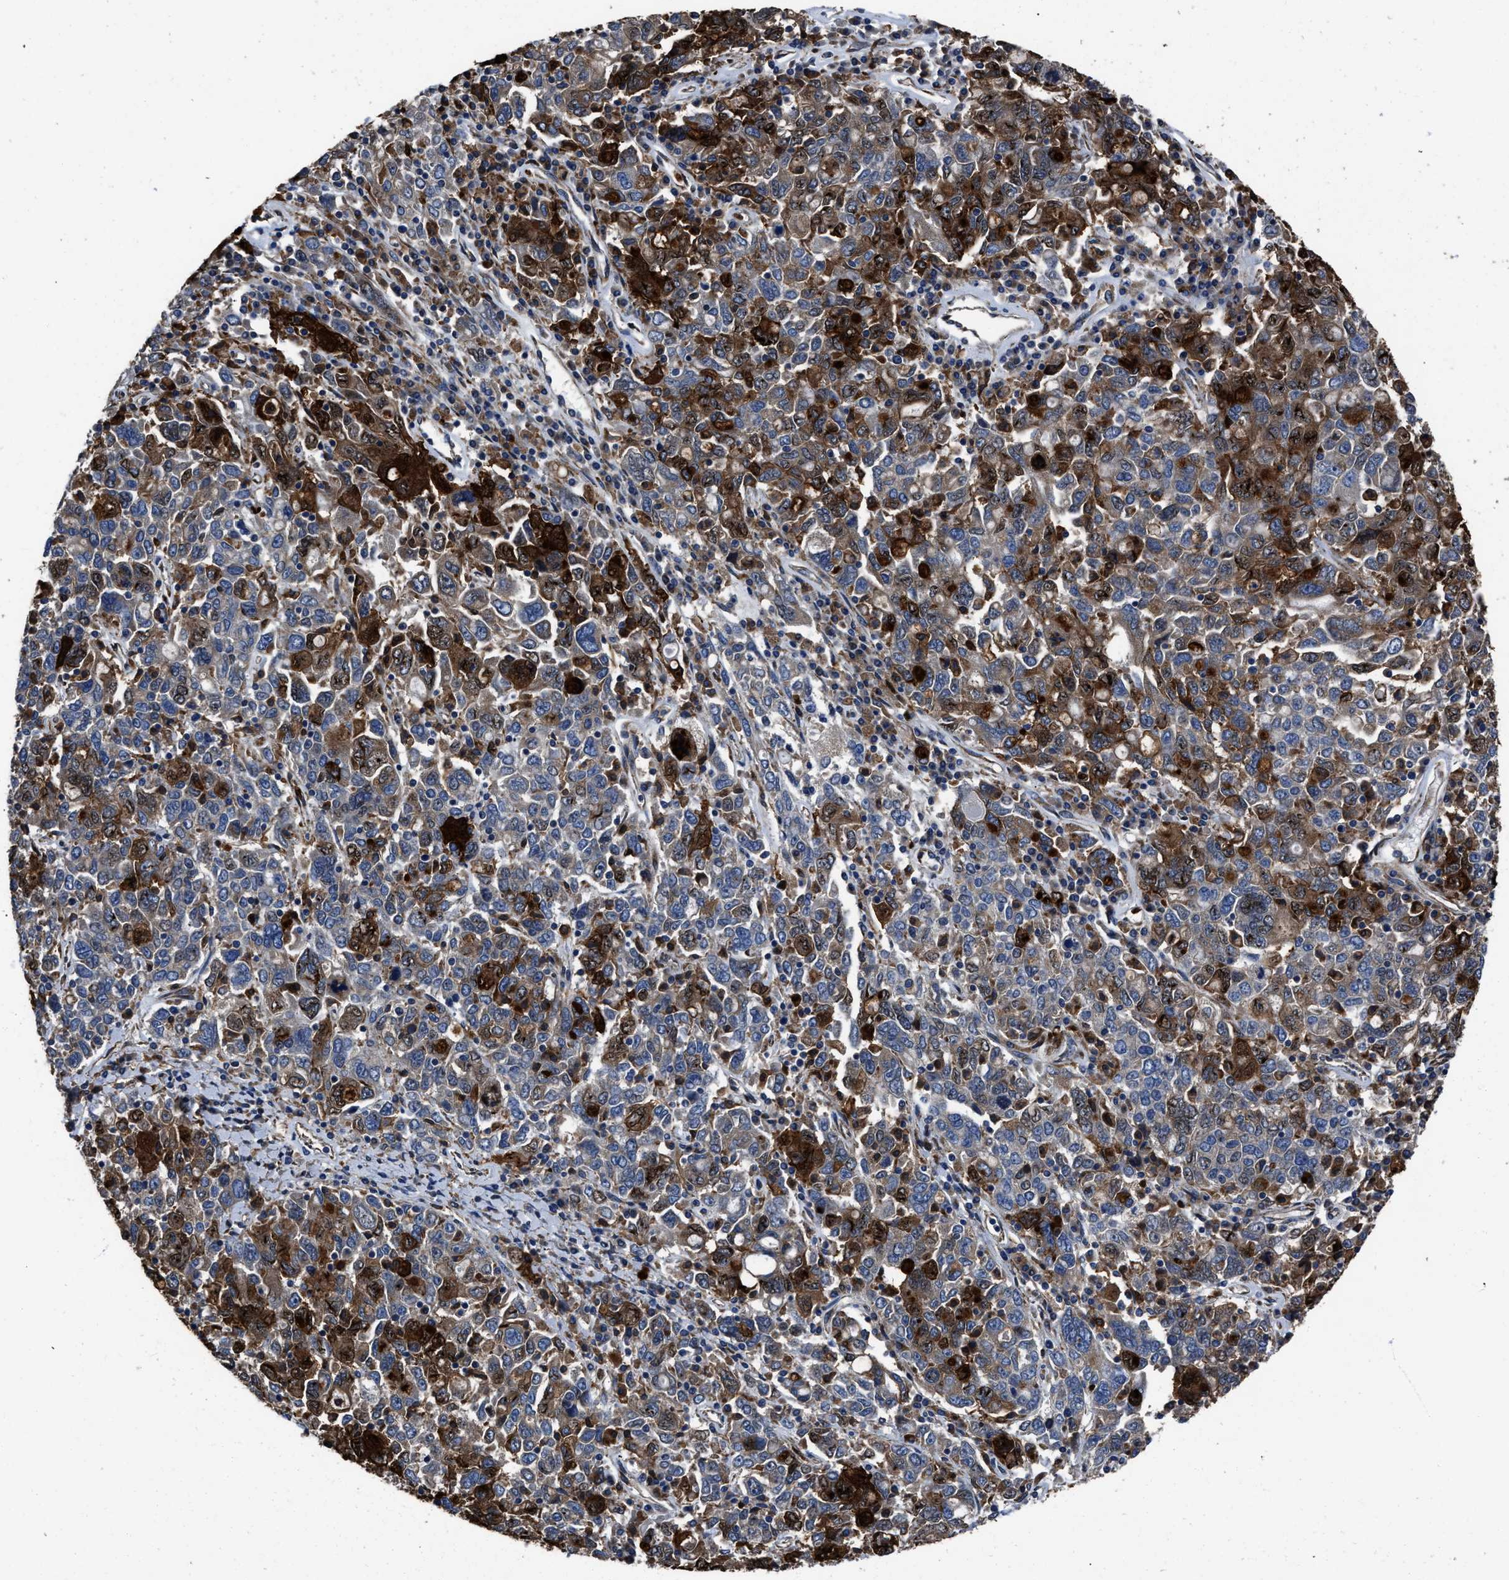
{"staining": {"intensity": "strong", "quantity": "<25%", "location": "cytoplasmic/membranous"}, "tissue": "ovarian cancer", "cell_type": "Tumor cells", "image_type": "cancer", "snomed": [{"axis": "morphology", "description": "Carcinoma, endometroid"}, {"axis": "topography", "description": "Ovary"}], "caption": "Immunohistochemistry (IHC) image of neoplastic tissue: human ovarian cancer stained using immunohistochemistry (IHC) reveals medium levels of strong protein expression localized specifically in the cytoplasmic/membranous of tumor cells, appearing as a cytoplasmic/membranous brown color.", "gene": "ANGPT1", "patient": {"sex": "female", "age": 62}}